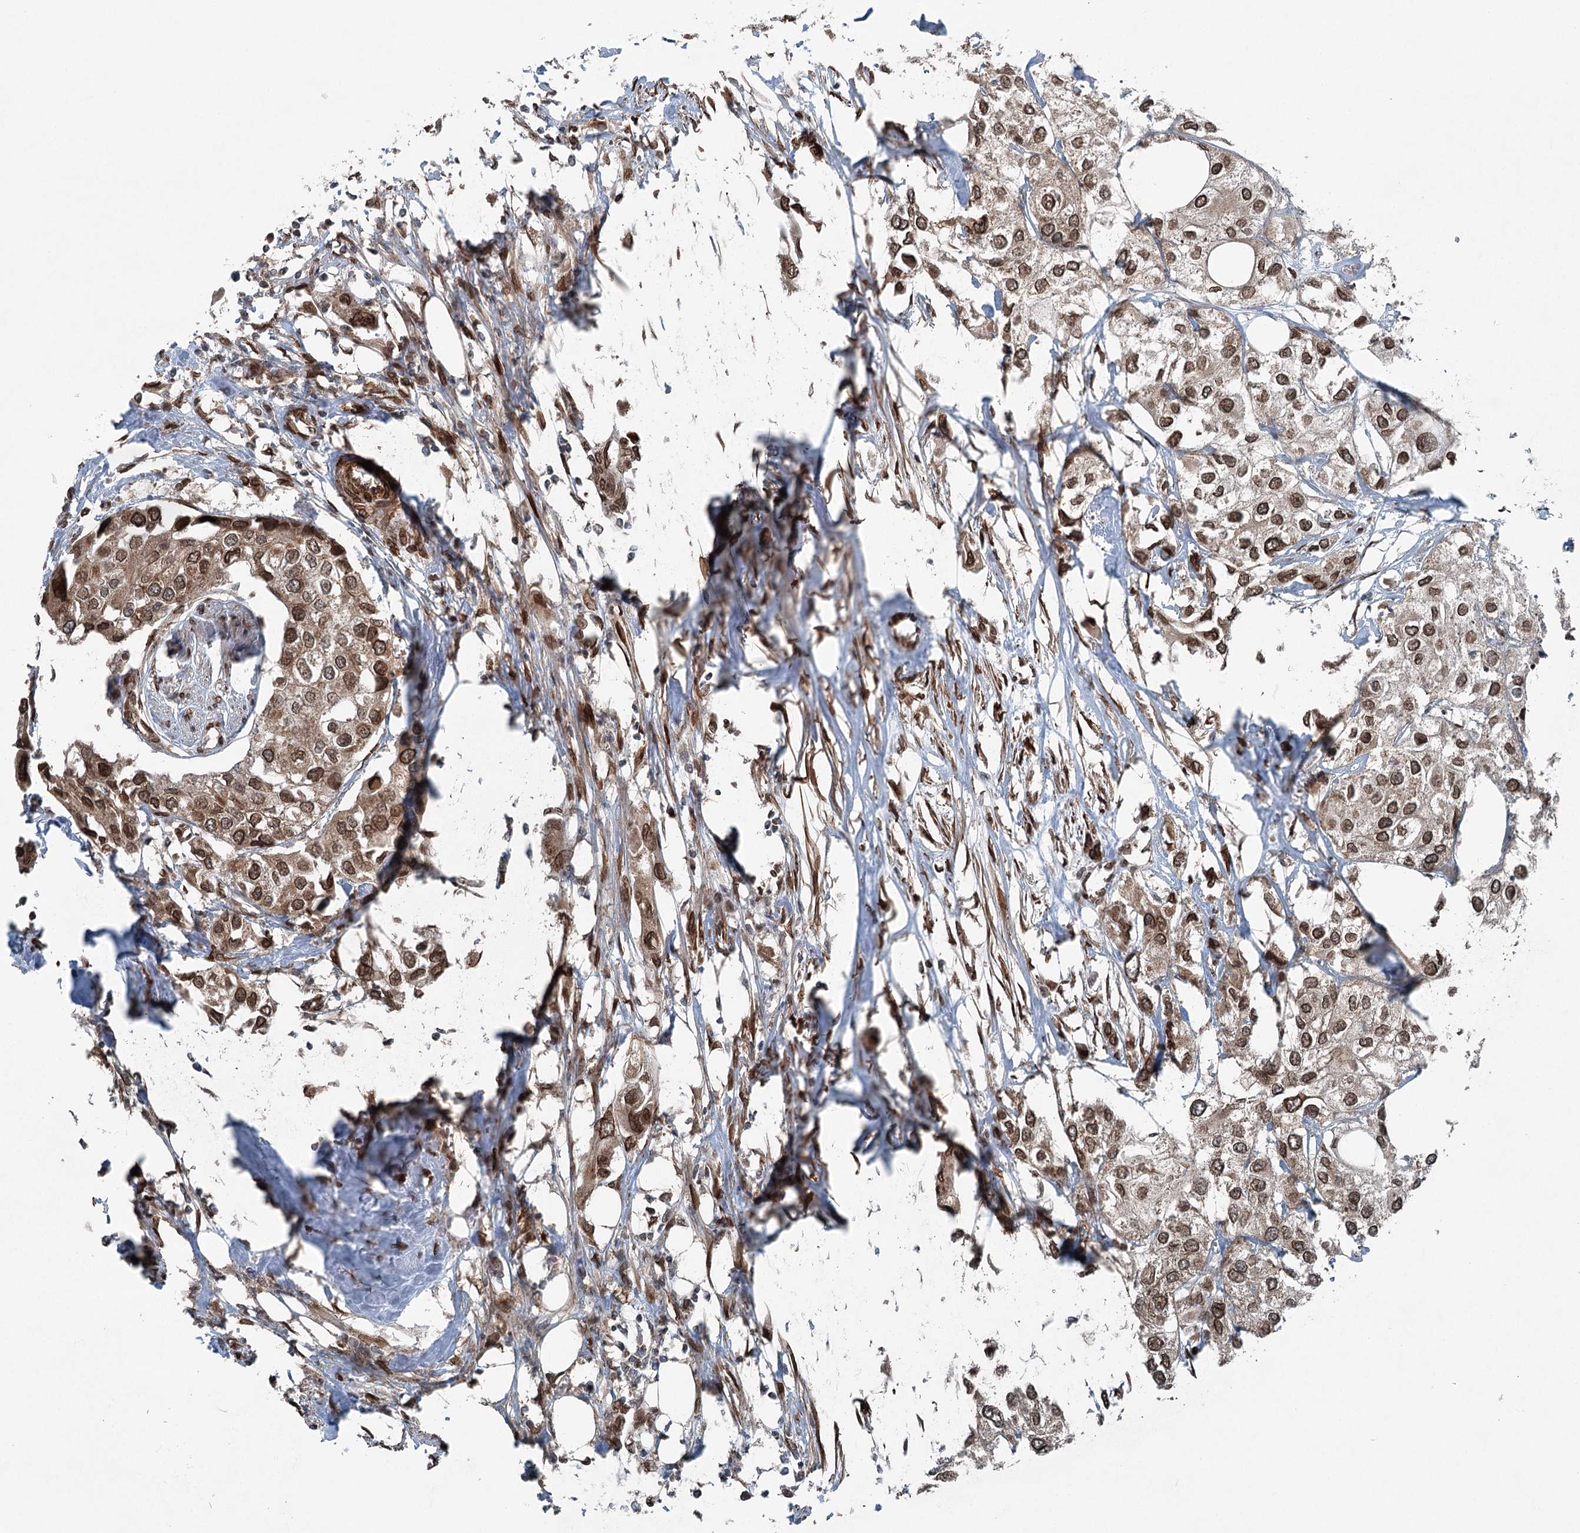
{"staining": {"intensity": "moderate", "quantity": ">75%", "location": "cytoplasmic/membranous,nuclear"}, "tissue": "urothelial cancer", "cell_type": "Tumor cells", "image_type": "cancer", "snomed": [{"axis": "morphology", "description": "Urothelial carcinoma, High grade"}, {"axis": "topography", "description": "Urinary bladder"}], "caption": "DAB immunohistochemical staining of human high-grade urothelial carcinoma exhibits moderate cytoplasmic/membranous and nuclear protein expression in about >75% of tumor cells.", "gene": "BCKDHA", "patient": {"sex": "male", "age": 64}}